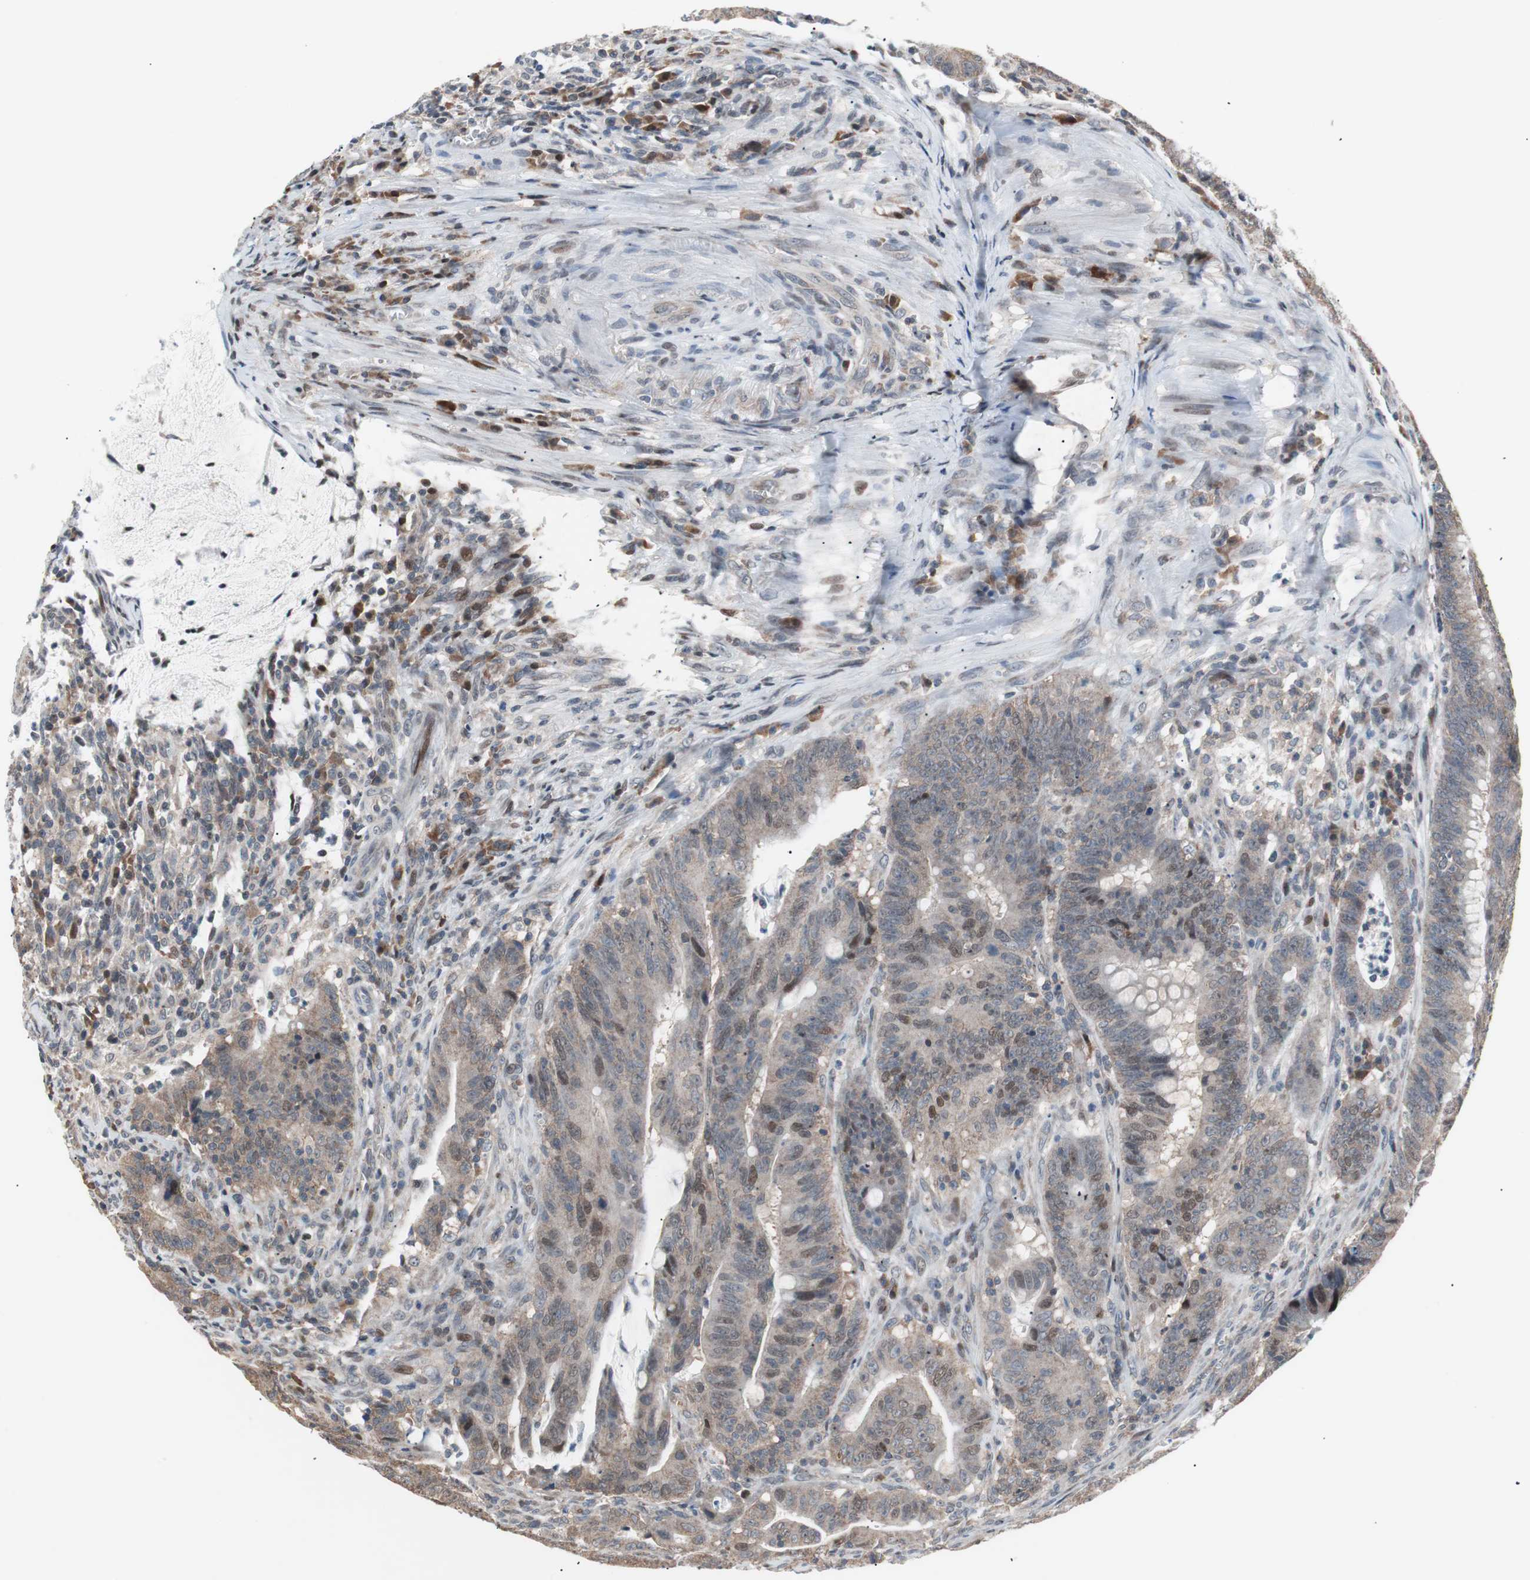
{"staining": {"intensity": "weak", "quantity": "<25%", "location": "cytoplasmic/membranous,nuclear"}, "tissue": "colorectal cancer", "cell_type": "Tumor cells", "image_type": "cancer", "snomed": [{"axis": "morphology", "description": "Adenocarcinoma, NOS"}, {"axis": "topography", "description": "Colon"}], "caption": "This histopathology image is of colorectal cancer (adenocarcinoma) stained with immunohistochemistry to label a protein in brown with the nuclei are counter-stained blue. There is no positivity in tumor cells.", "gene": "POLH", "patient": {"sex": "male", "age": 45}}